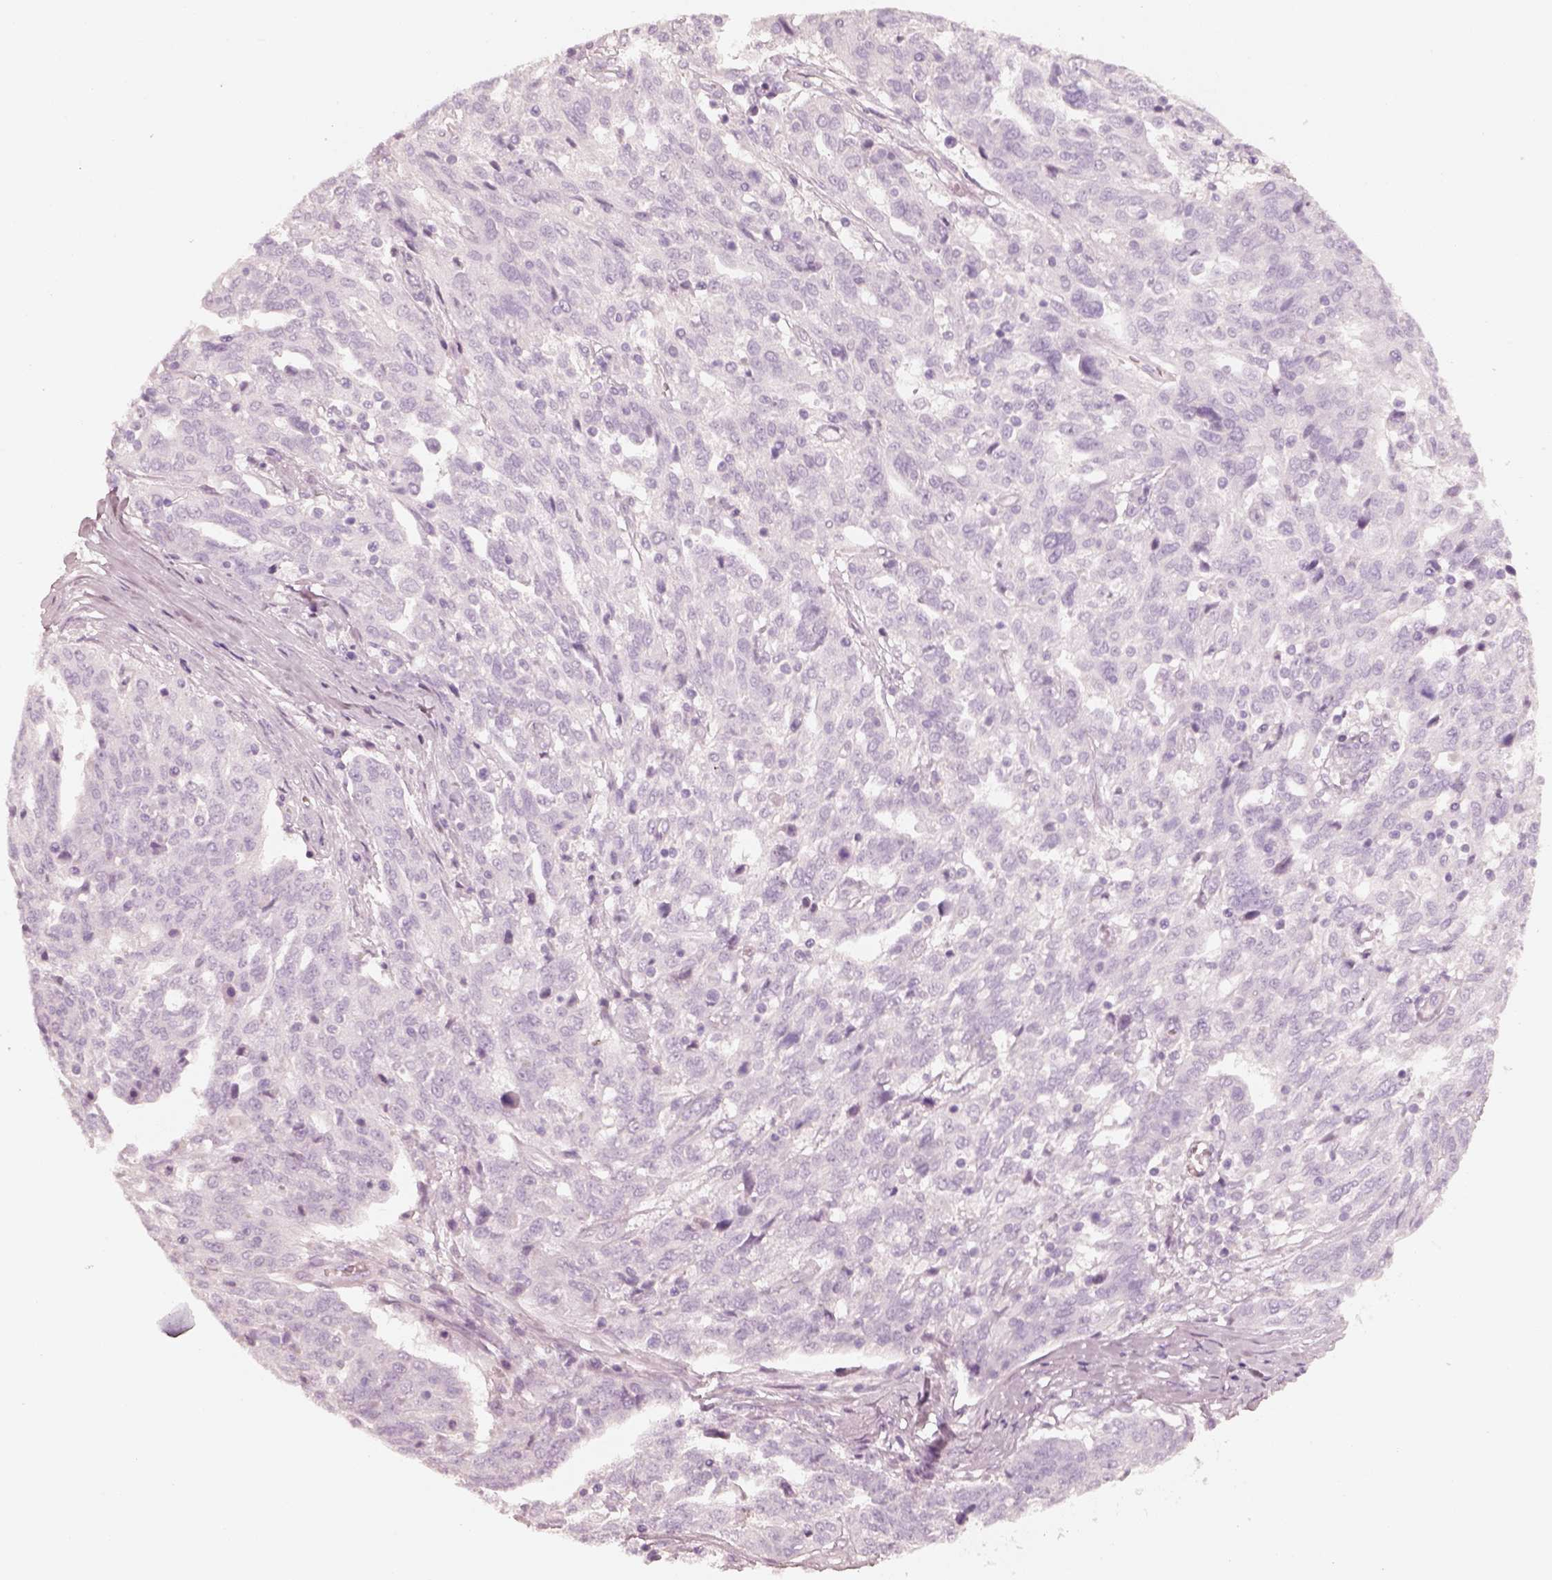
{"staining": {"intensity": "negative", "quantity": "none", "location": "none"}, "tissue": "ovarian cancer", "cell_type": "Tumor cells", "image_type": "cancer", "snomed": [{"axis": "morphology", "description": "Cystadenocarcinoma, serous, NOS"}, {"axis": "topography", "description": "Ovary"}], "caption": "Immunohistochemistry of human ovarian cancer (serous cystadenocarcinoma) exhibits no positivity in tumor cells.", "gene": "R3HDML", "patient": {"sex": "female", "age": 67}}